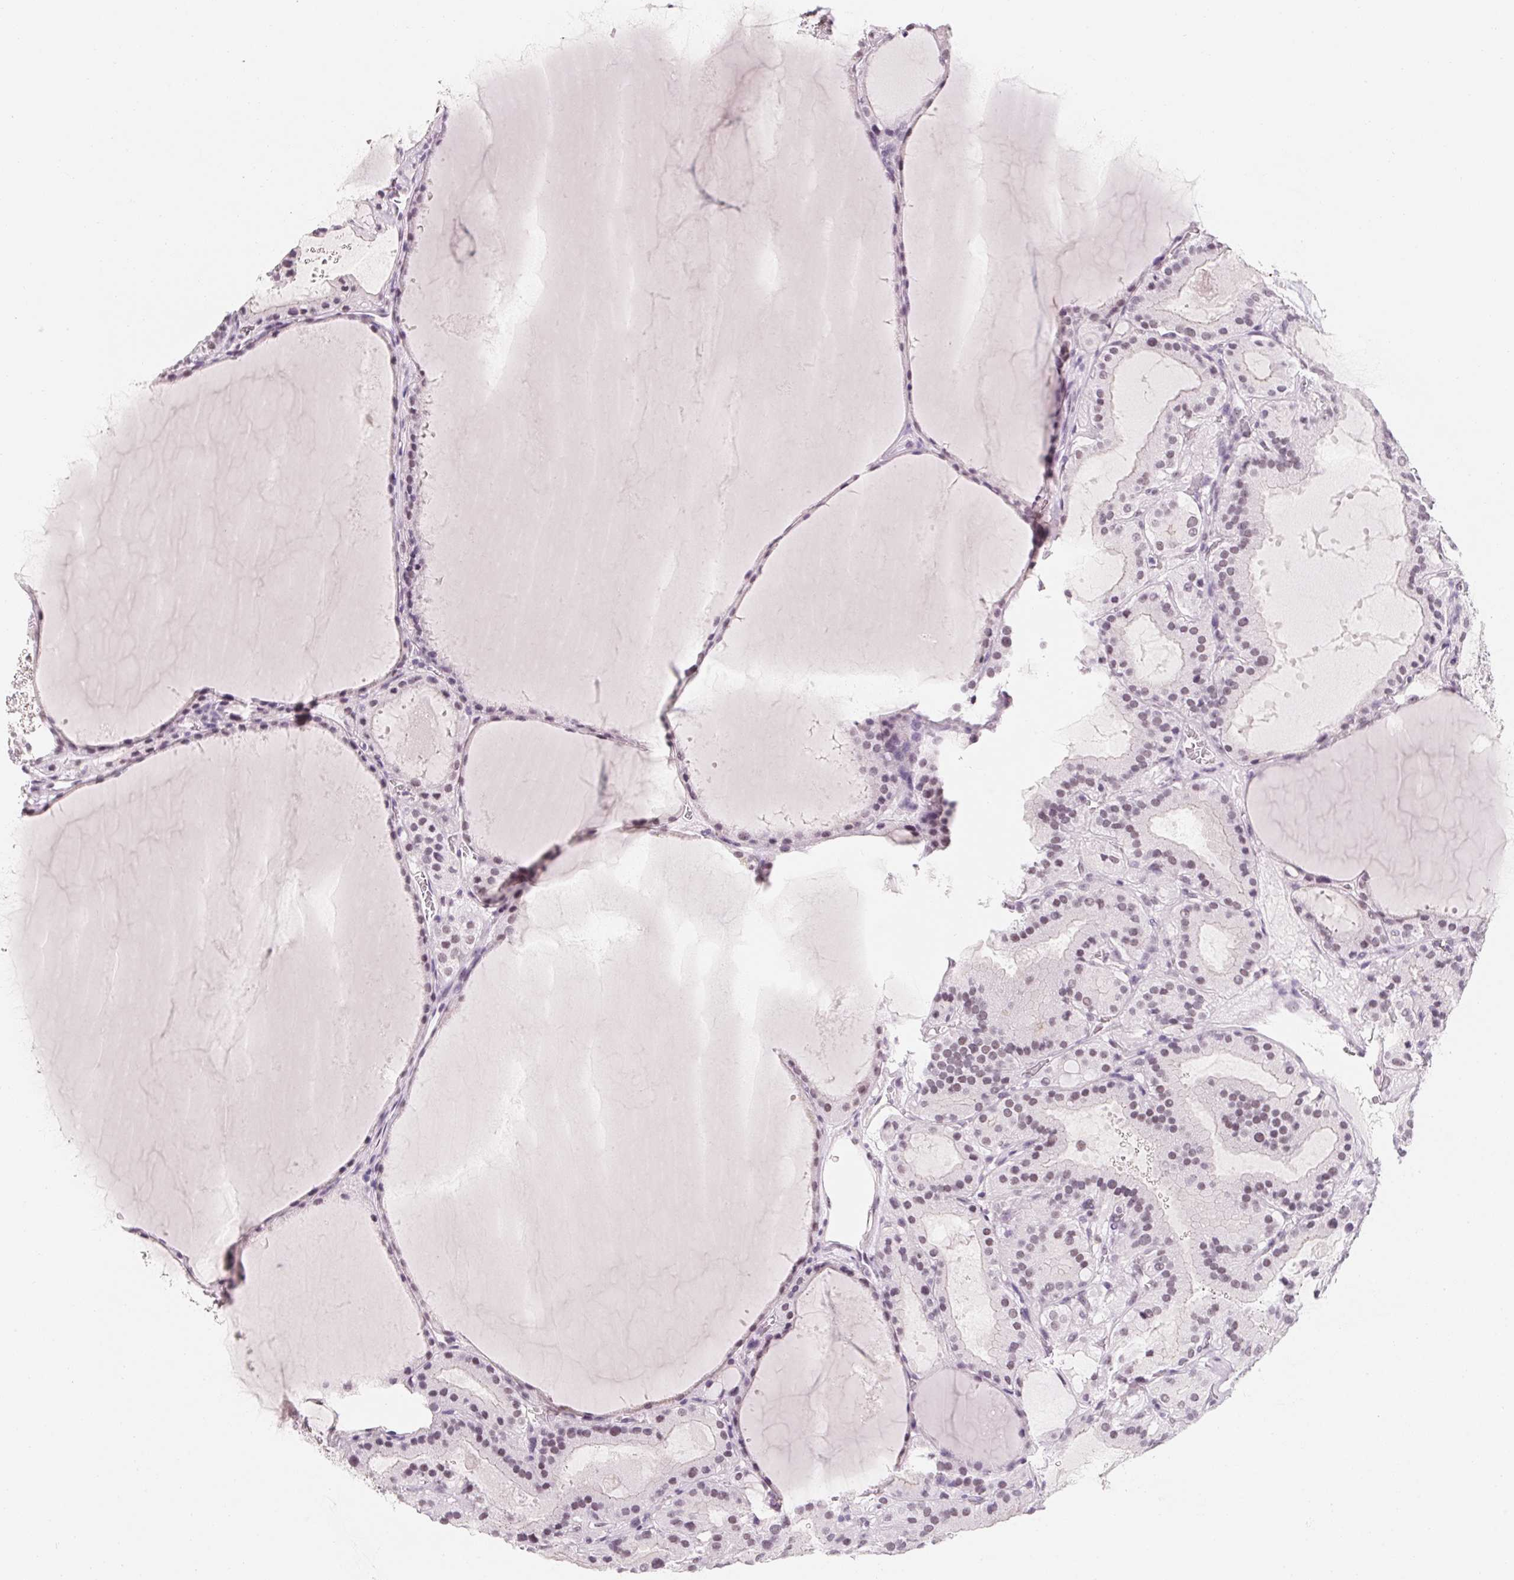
{"staining": {"intensity": "weak", "quantity": "<25%", "location": "nuclear"}, "tissue": "thyroid cancer", "cell_type": "Tumor cells", "image_type": "cancer", "snomed": [{"axis": "morphology", "description": "Papillary adenocarcinoma, NOS"}, {"axis": "topography", "description": "Thyroid gland"}], "caption": "There is no significant positivity in tumor cells of thyroid cancer (papillary adenocarcinoma).", "gene": "ZIC4", "patient": {"sex": "male", "age": 87}}